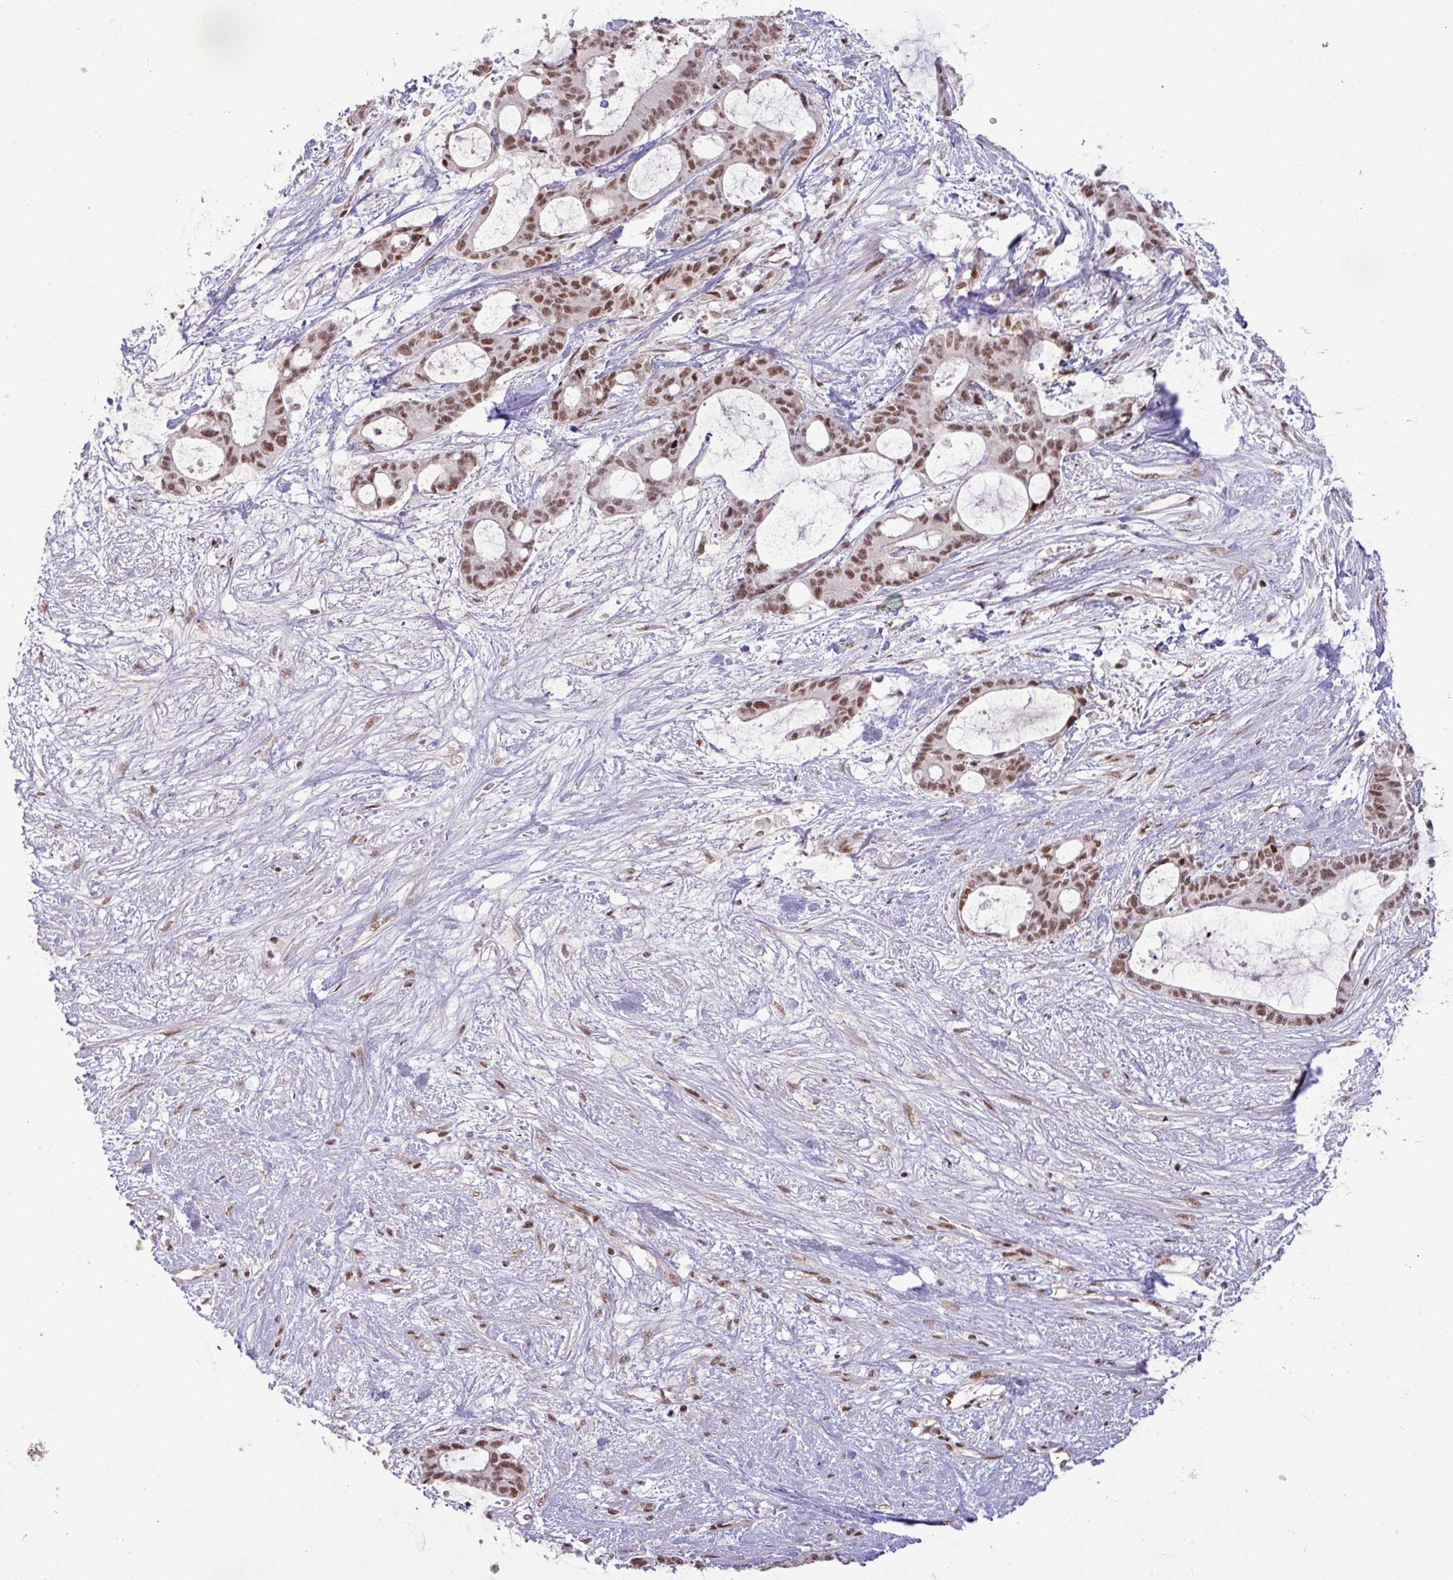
{"staining": {"intensity": "moderate", "quantity": ">75%", "location": "nuclear"}, "tissue": "liver cancer", "cell_type": "Tumor cells", "image_type": "cancer", "snomed": [{"axis": "morphology", "description": "Normal tissue, NOS"}, {"axis": "morphology", "description": "Cholangiocarcinoma"}, {"axis": "topography", "description": "Liver"}, {"axis": "topography", "description": "Peripheral nerve tissue"}], "caption": "Immunohistochemistry image of neoplastic tissue: human liver cancer stained using immunohistochemistry (IHC) exhibits medium levels of moderate protein expression localized specifically in the nuclear of tumor cells, appearing as a nuclear brown color.", "gene": "PTPN20", "patient": {"sex": "female", "age": 73}}